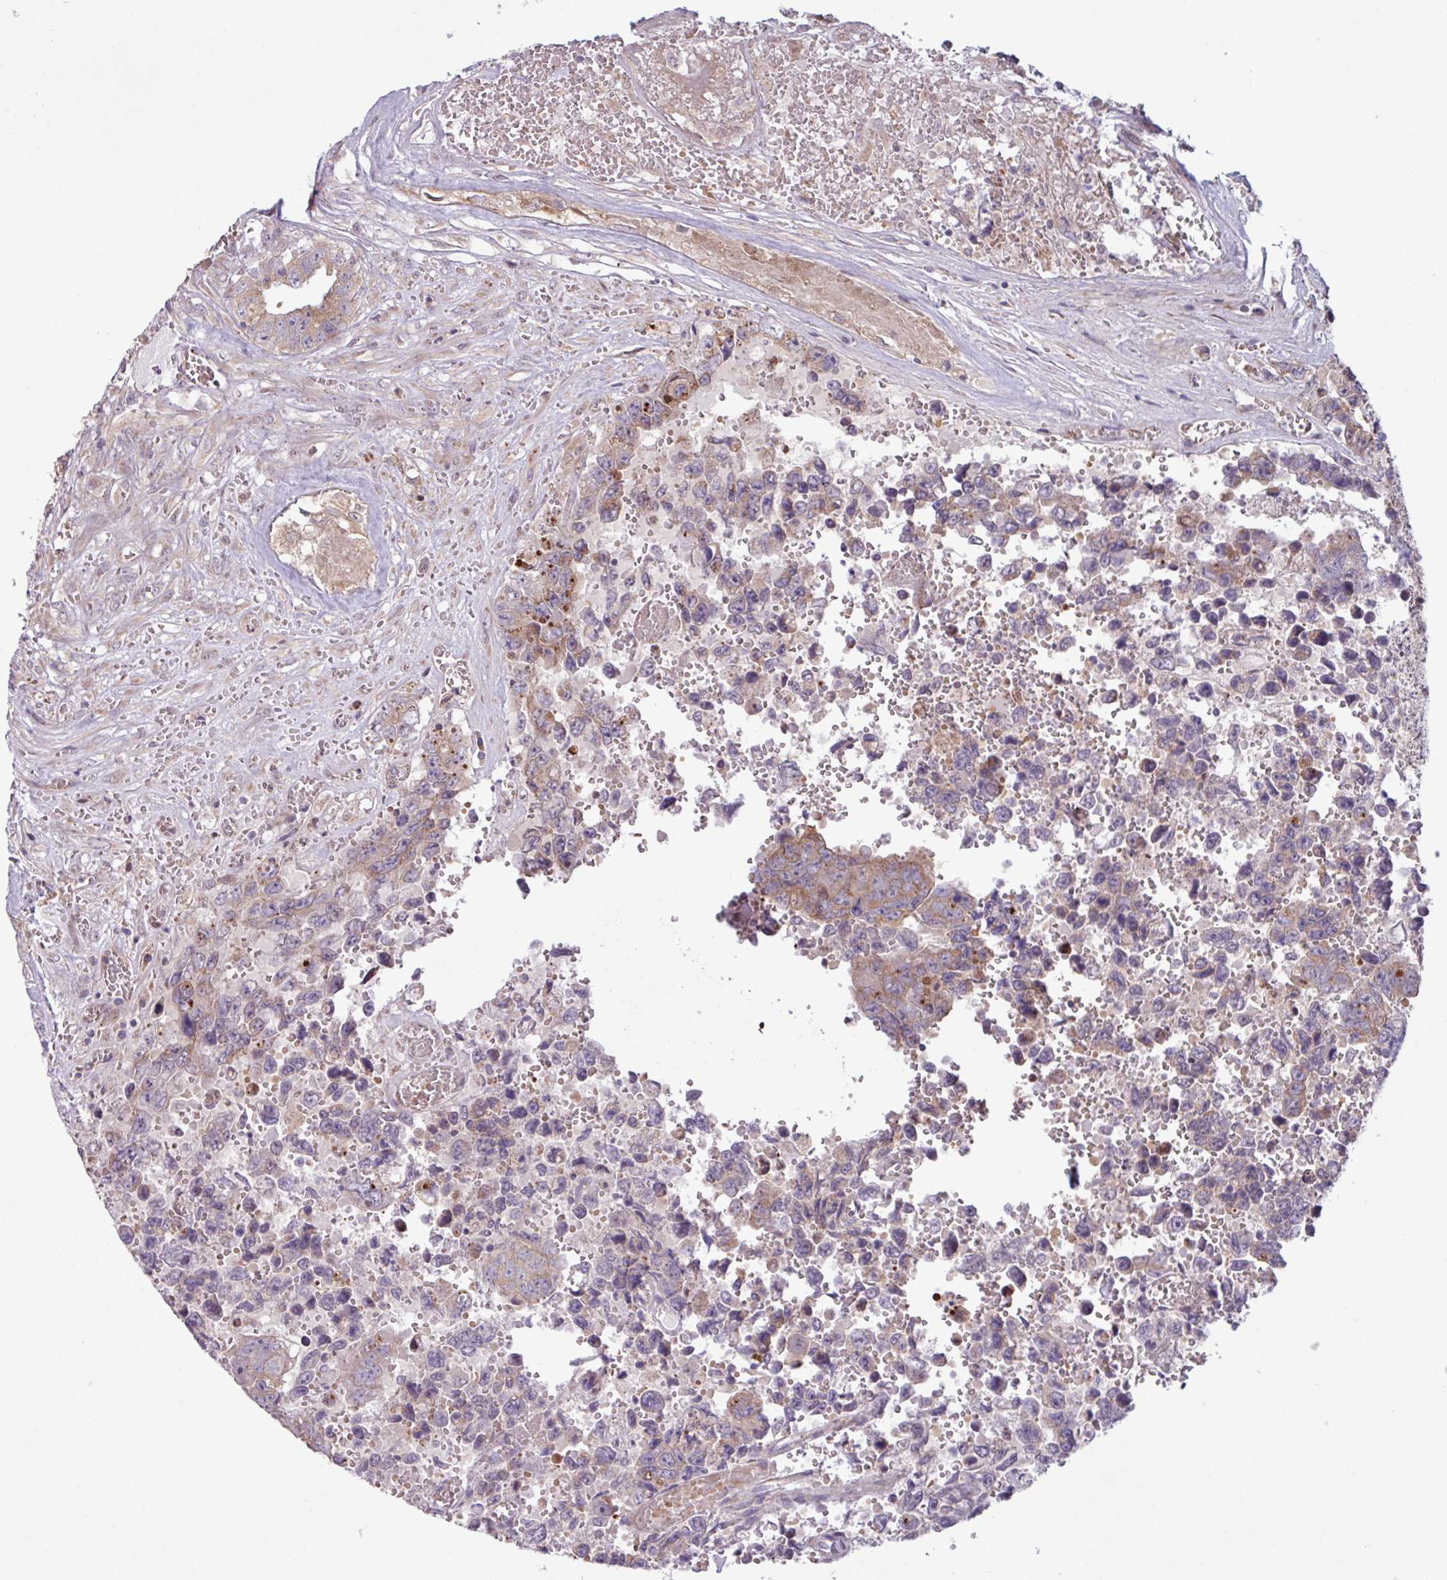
{"staining": {"intensity": "moderate", "quantity": "<25%", "location": "cytoplasmic/membranous"}, "tissue": "testis cancer", "cell_type": "Tumor cells", "image_type": "cancer", "snomed": [{"axis": "morphology", "description": "Normal tissue, NOS"}, {"axis": "morphology", "description": "Carcinoma, Embryonal, NOS"}, {"axis": "topography", "description": "Testis"}, {"axis": "topography", "description": "Epididymis"}], "caption": "This histopathology image reveals testis cancer stained with immunohistochemistry to label a protein in brown. The cytoplasmic/membranous of tumor cells show moderate positivity for the protein. Nuclei are counter-stained blue.", "gene": "PDPR", "patient": {"sex": "male", "age": 25}}